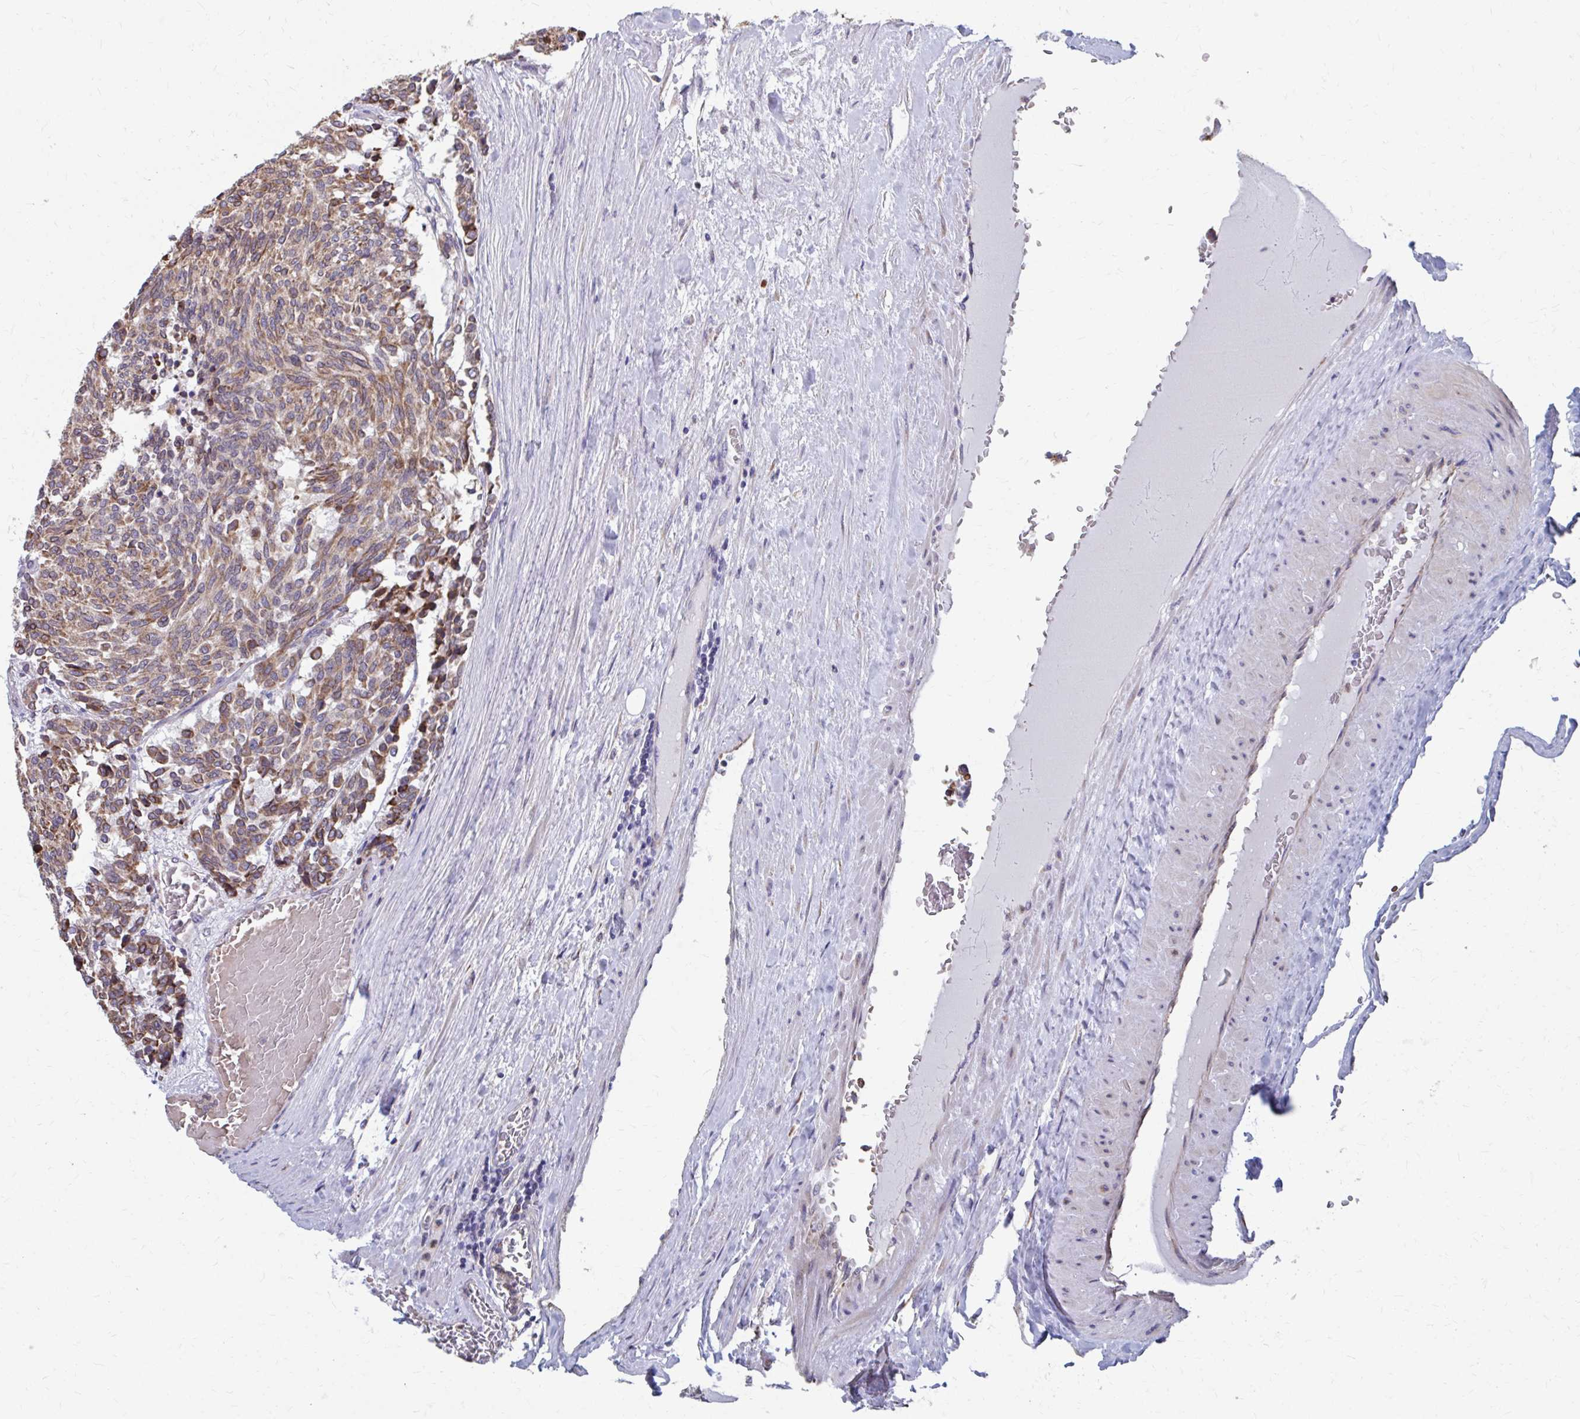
{"staining": {"intensity": "moderate", "quantity": ">75%", "location": "cytoplasmic/membranous"}, "tissue": "carcinoid", "cell_type": "Tumor cells", "image_type": "cancer", "snomed": [{"axis": "morphology", "description": "Carcinoid, malignant, NOS"}, {"axis": "topography", "description": "Pancreas"}], "caption": "This image displays carcinoid stained with immunohistochemistry to label a protein in brown. The cytoplasmic/membranous of tumor cells show moderate positivity for the protein. Nuclei are counter-stained blue.", "gene": "FKBP2", "patient": {"sex": "female", "age": 54}}